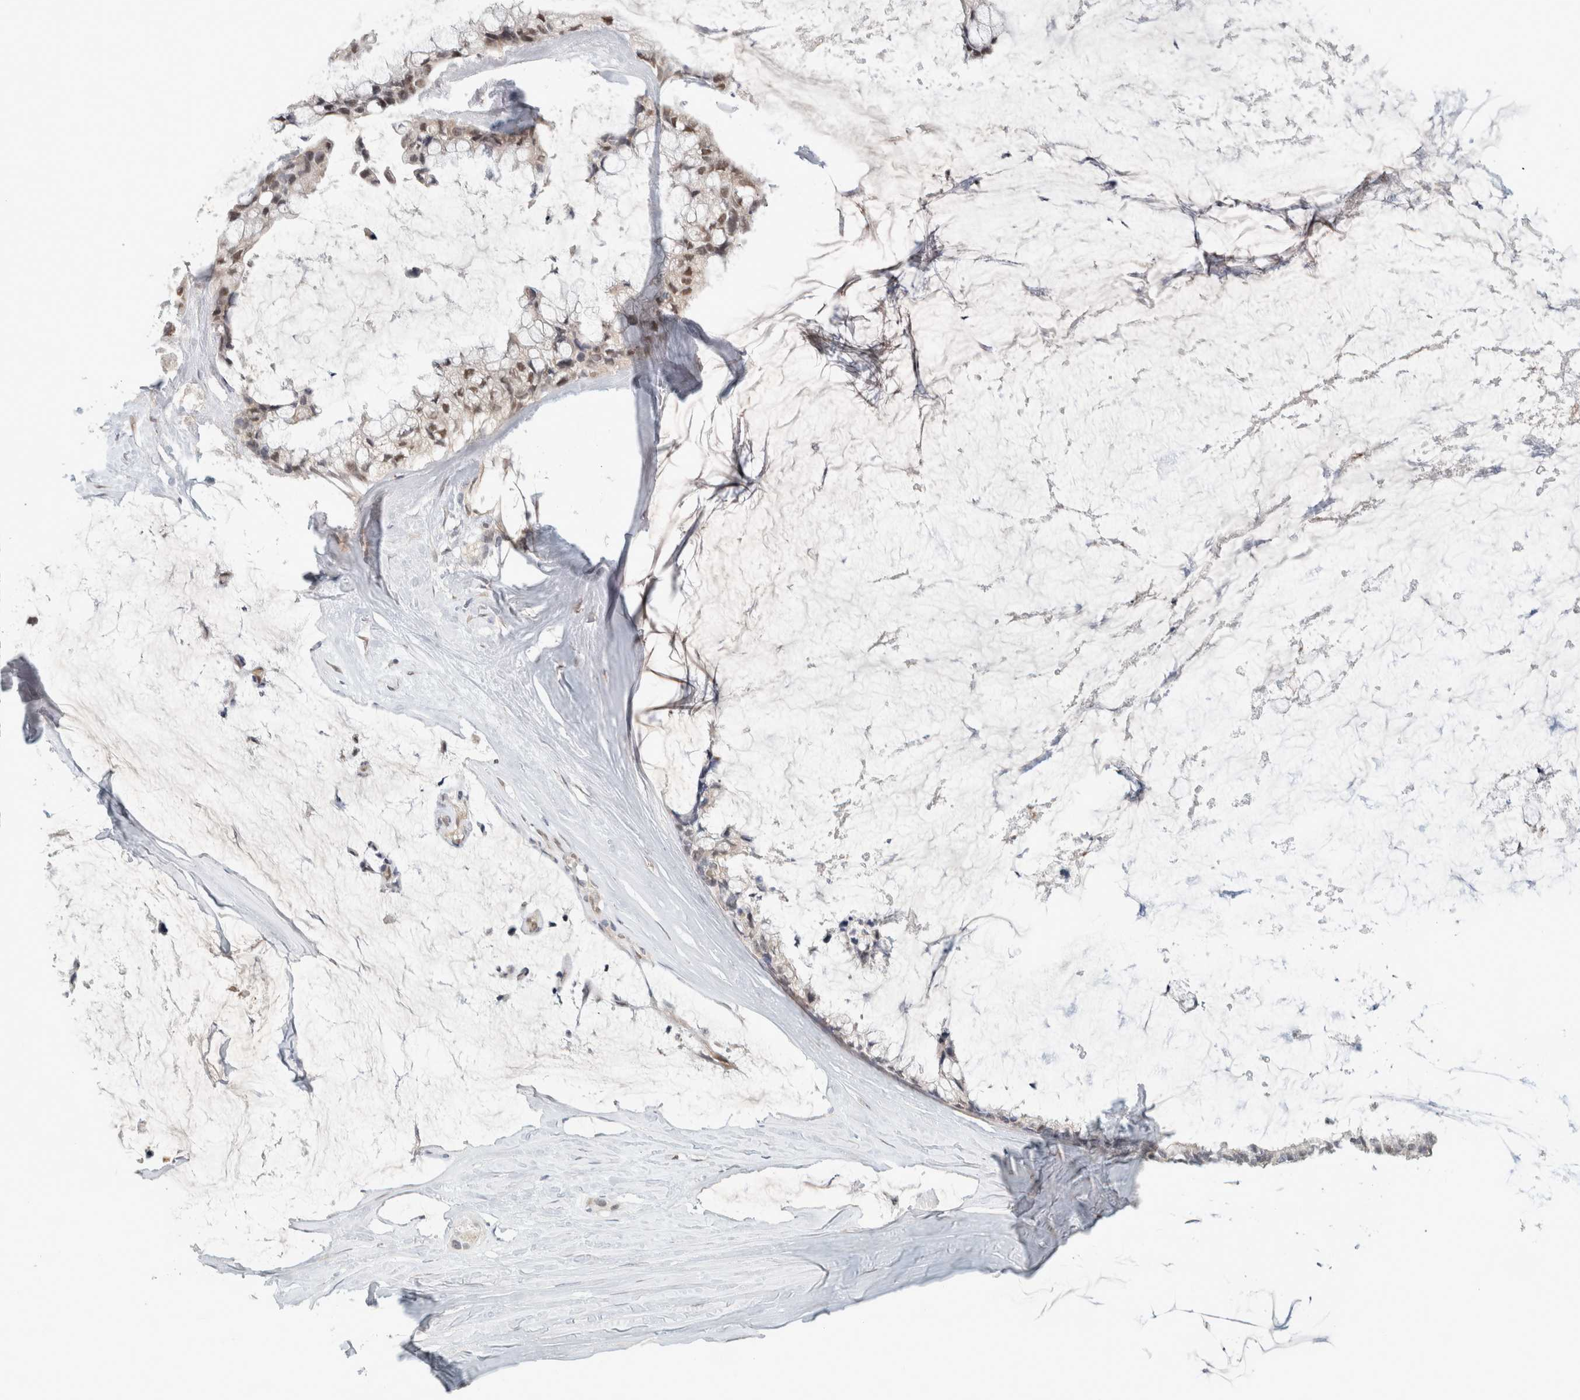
{"staining": {"intensity": "weak", "quantity": "<25%", "location": "nuclear"}, "tissue": "ovarian cancer", "cell_type": "Tumor cells", "image_type": "cancer", "snomed": [{"axis": "morphology", "description": "Cystadenocarcinoma, mucinous, NOS"}, {"axis": "topography", "description": "Ovary"}], "caption": "IHC photomicrograph of neoplastic tissue: mucinous cystadenocarcinoma (ovarian) stained with DAB (3,3'-diaminobenzidine) shows no significant protein positivity in tumor cells.", "gene": "EIF4G3", "patient": {"sex": "female", "age": 39}}